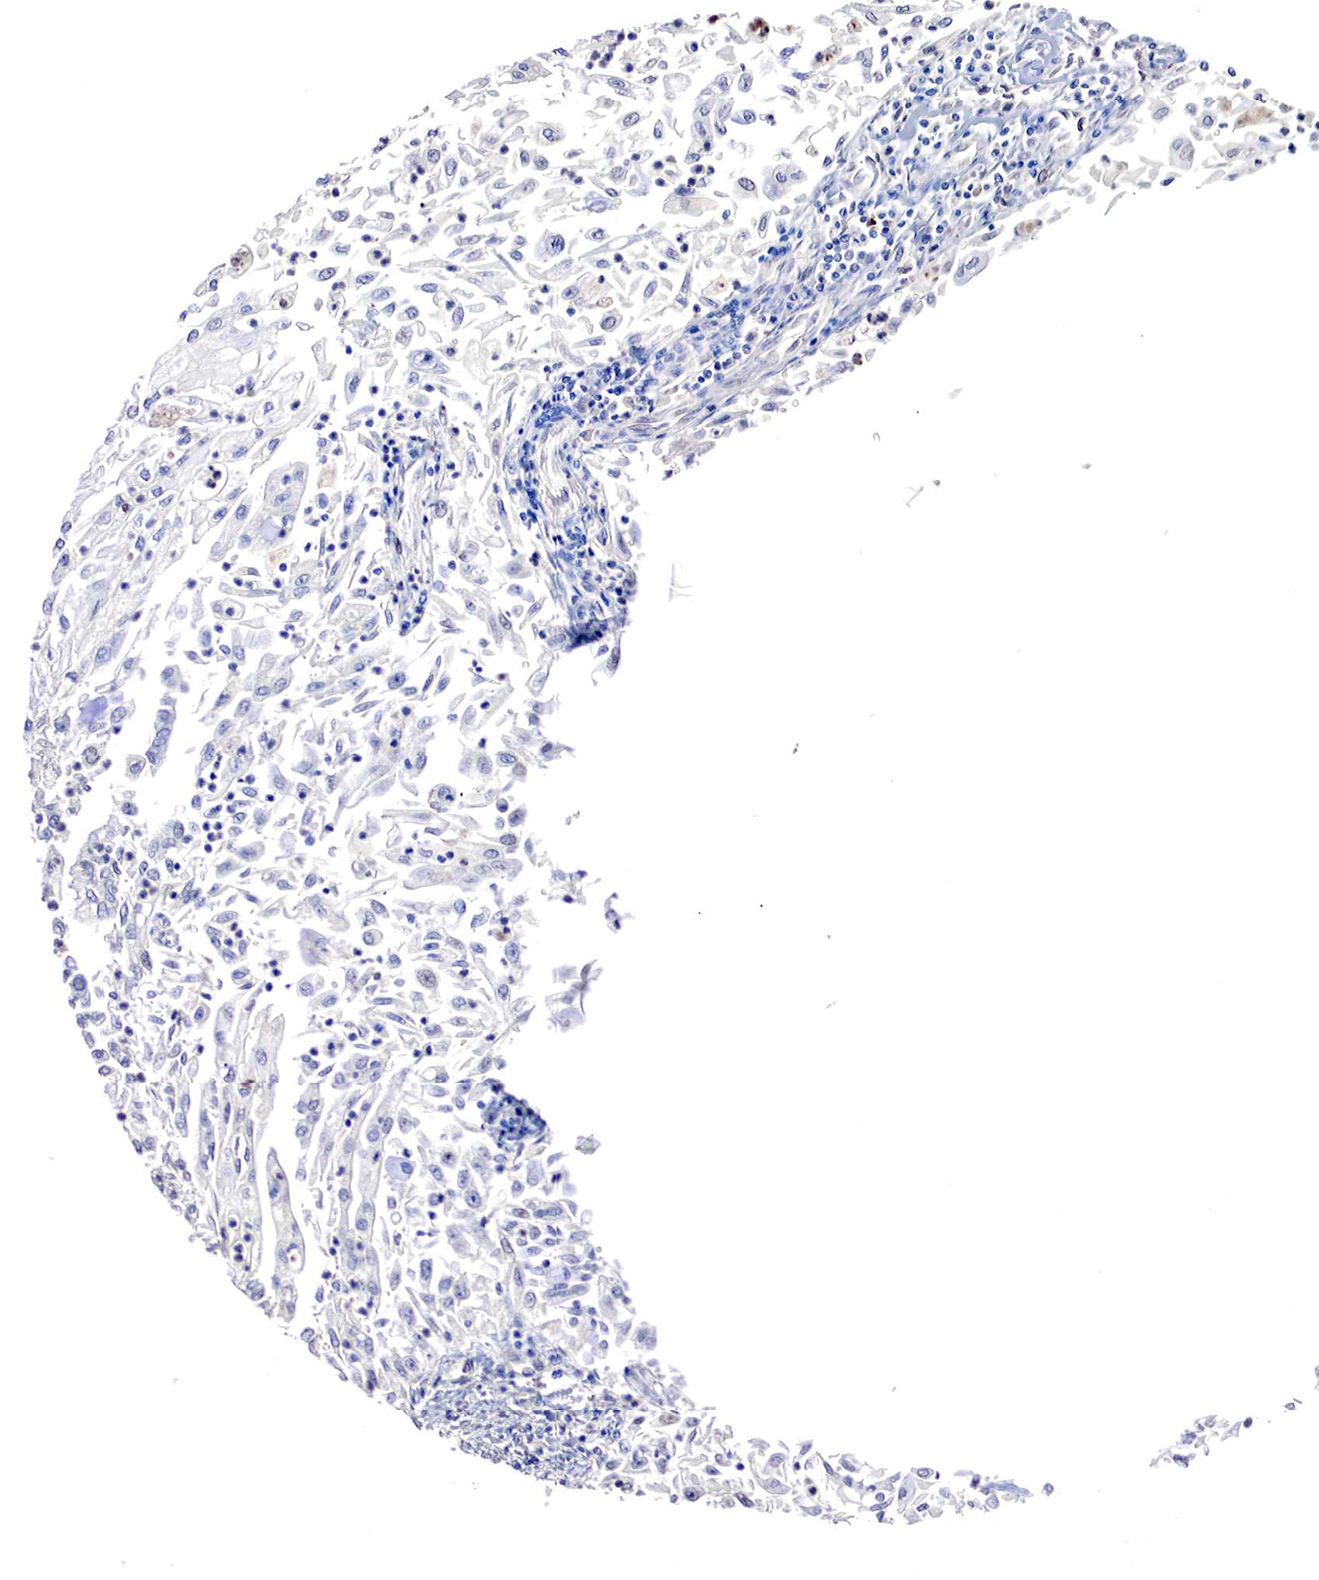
{"staining": {"intensity": "negative", "quantity": "none", "location": "none"}, "tissue": "endometrial cancer", "cell_type": "Tumor cells", "image_type": "cancer", "snomed": [{"axis": "morphology", "description": "Adenocarcinoma, NOS"}, {"axis": "topography", "description": "Endometrium"}], "caption": "The micrograph reveals no staining of tumor cells in endometrial adenocarcinoma.", "gene": "DACH2", "patient": {"sex": "female", "age": 75}}